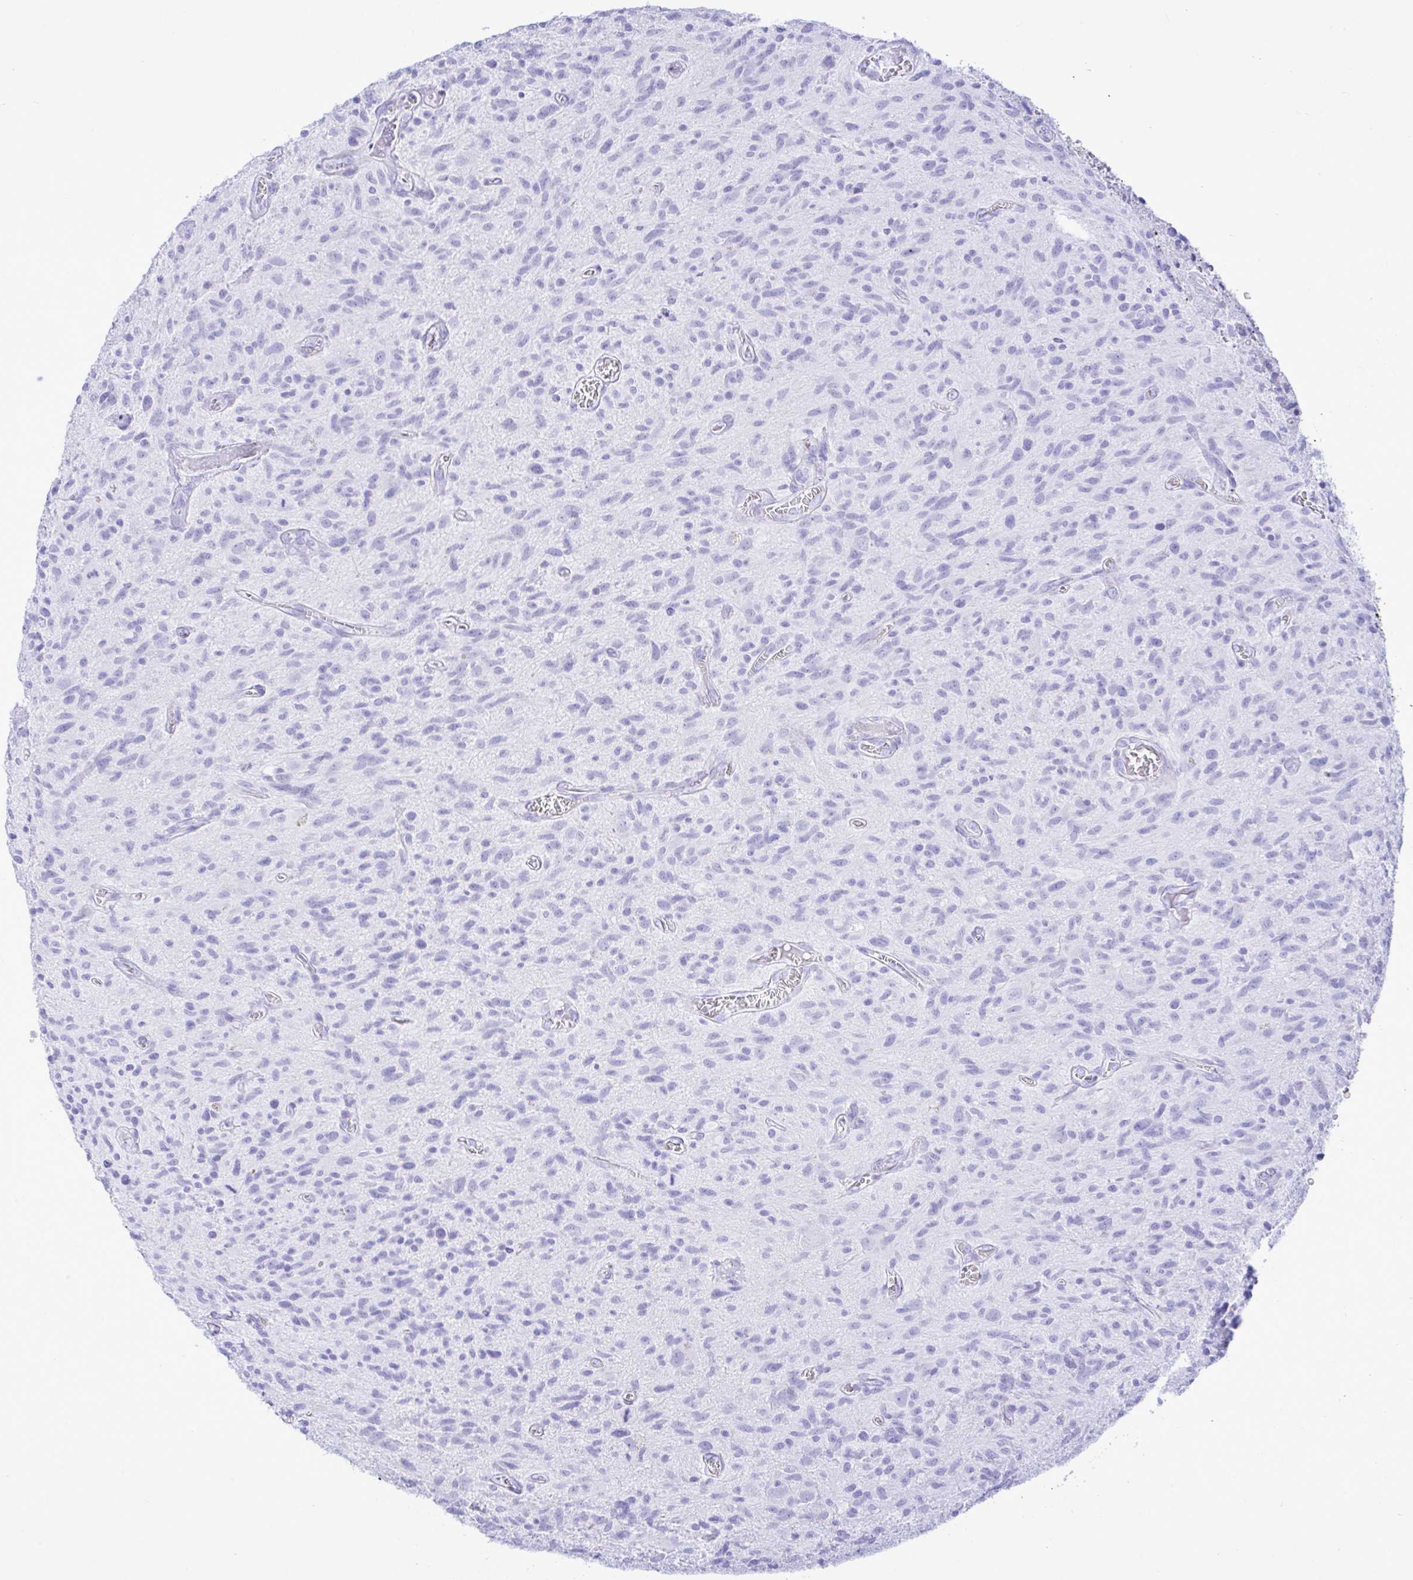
{"staining": {"intensity": "negative", "quantity": "none", "location": "none"}, "tissue": "glioma", "cell_type": "Tumor cells", "image_type": "cancer", "snomed": [{"axis": "morphology", "description": "Glioma, malignant, High grade"}, {"axis": "topography", "description": "Brain"}], "caption": "IHC image of human malignant glioma (high-grade) stained for a protein (brown), which shows no positivity in tumor cells. The staining was performed using DAB (3,3'-diaminobenzidine) to visualize the protein expression in brown, while the nuclei were stained in blue with hematoxylin (Magnification: 20x).", "gene": "SELENOV", "patient": {"sex": "male", "age": 75}}